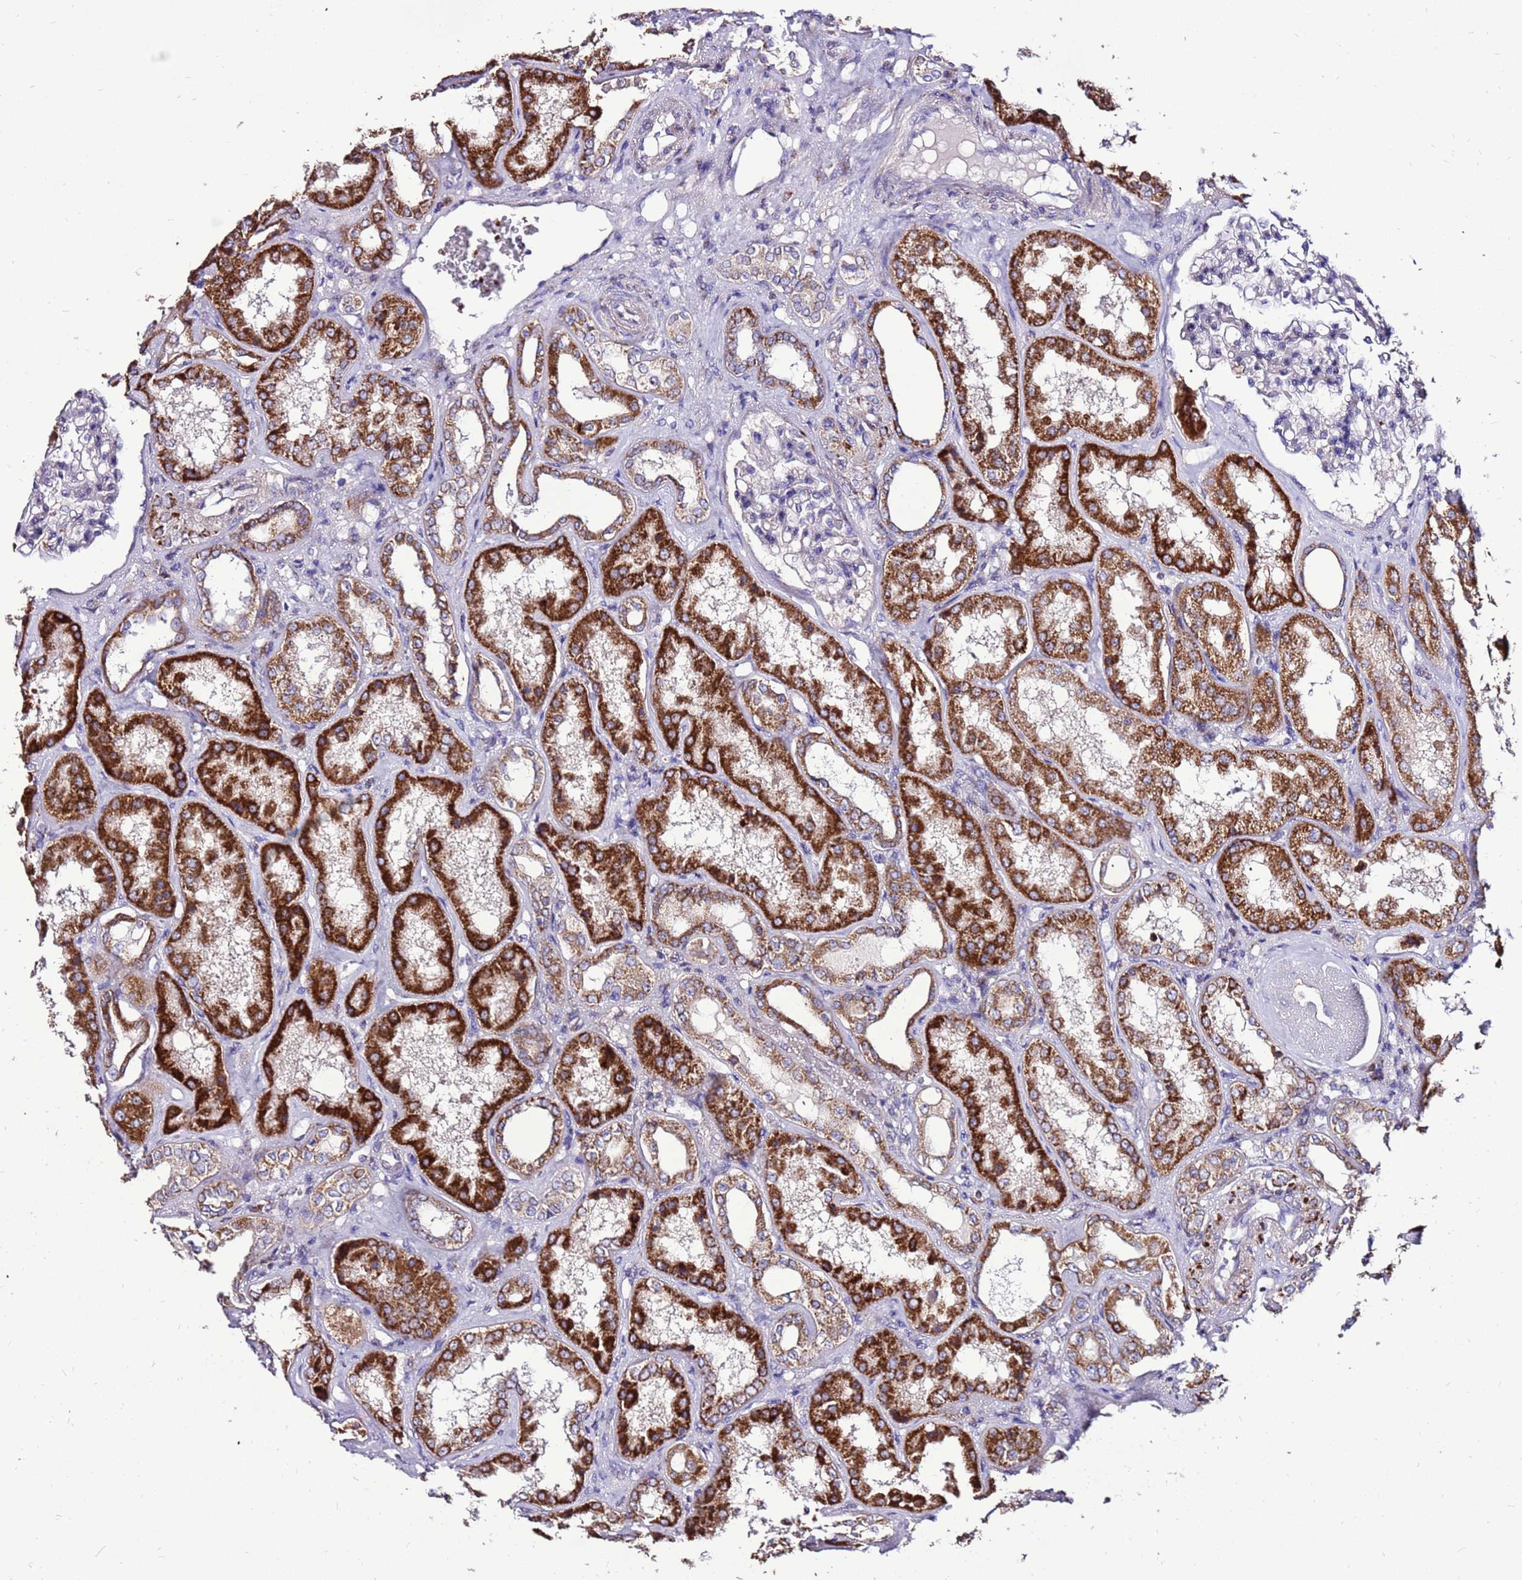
{"staining": {"intensity": "negative", "quantity": "none", "location": "none"}, "tissue": "kidney", "cell_type": "Cells in glomeruli", "image_type": "normal", "snomed": [{"axis": "morphology", "description": "Normal tissue, NOS"}, {"axis": "topography", "description": "Kidney"}], "caption": "IHC of unremarkable kidney displays no positivity in cells in glomeruli.", "gene": "SPSB3", "patient": {"sex": "female", "age": 56}}